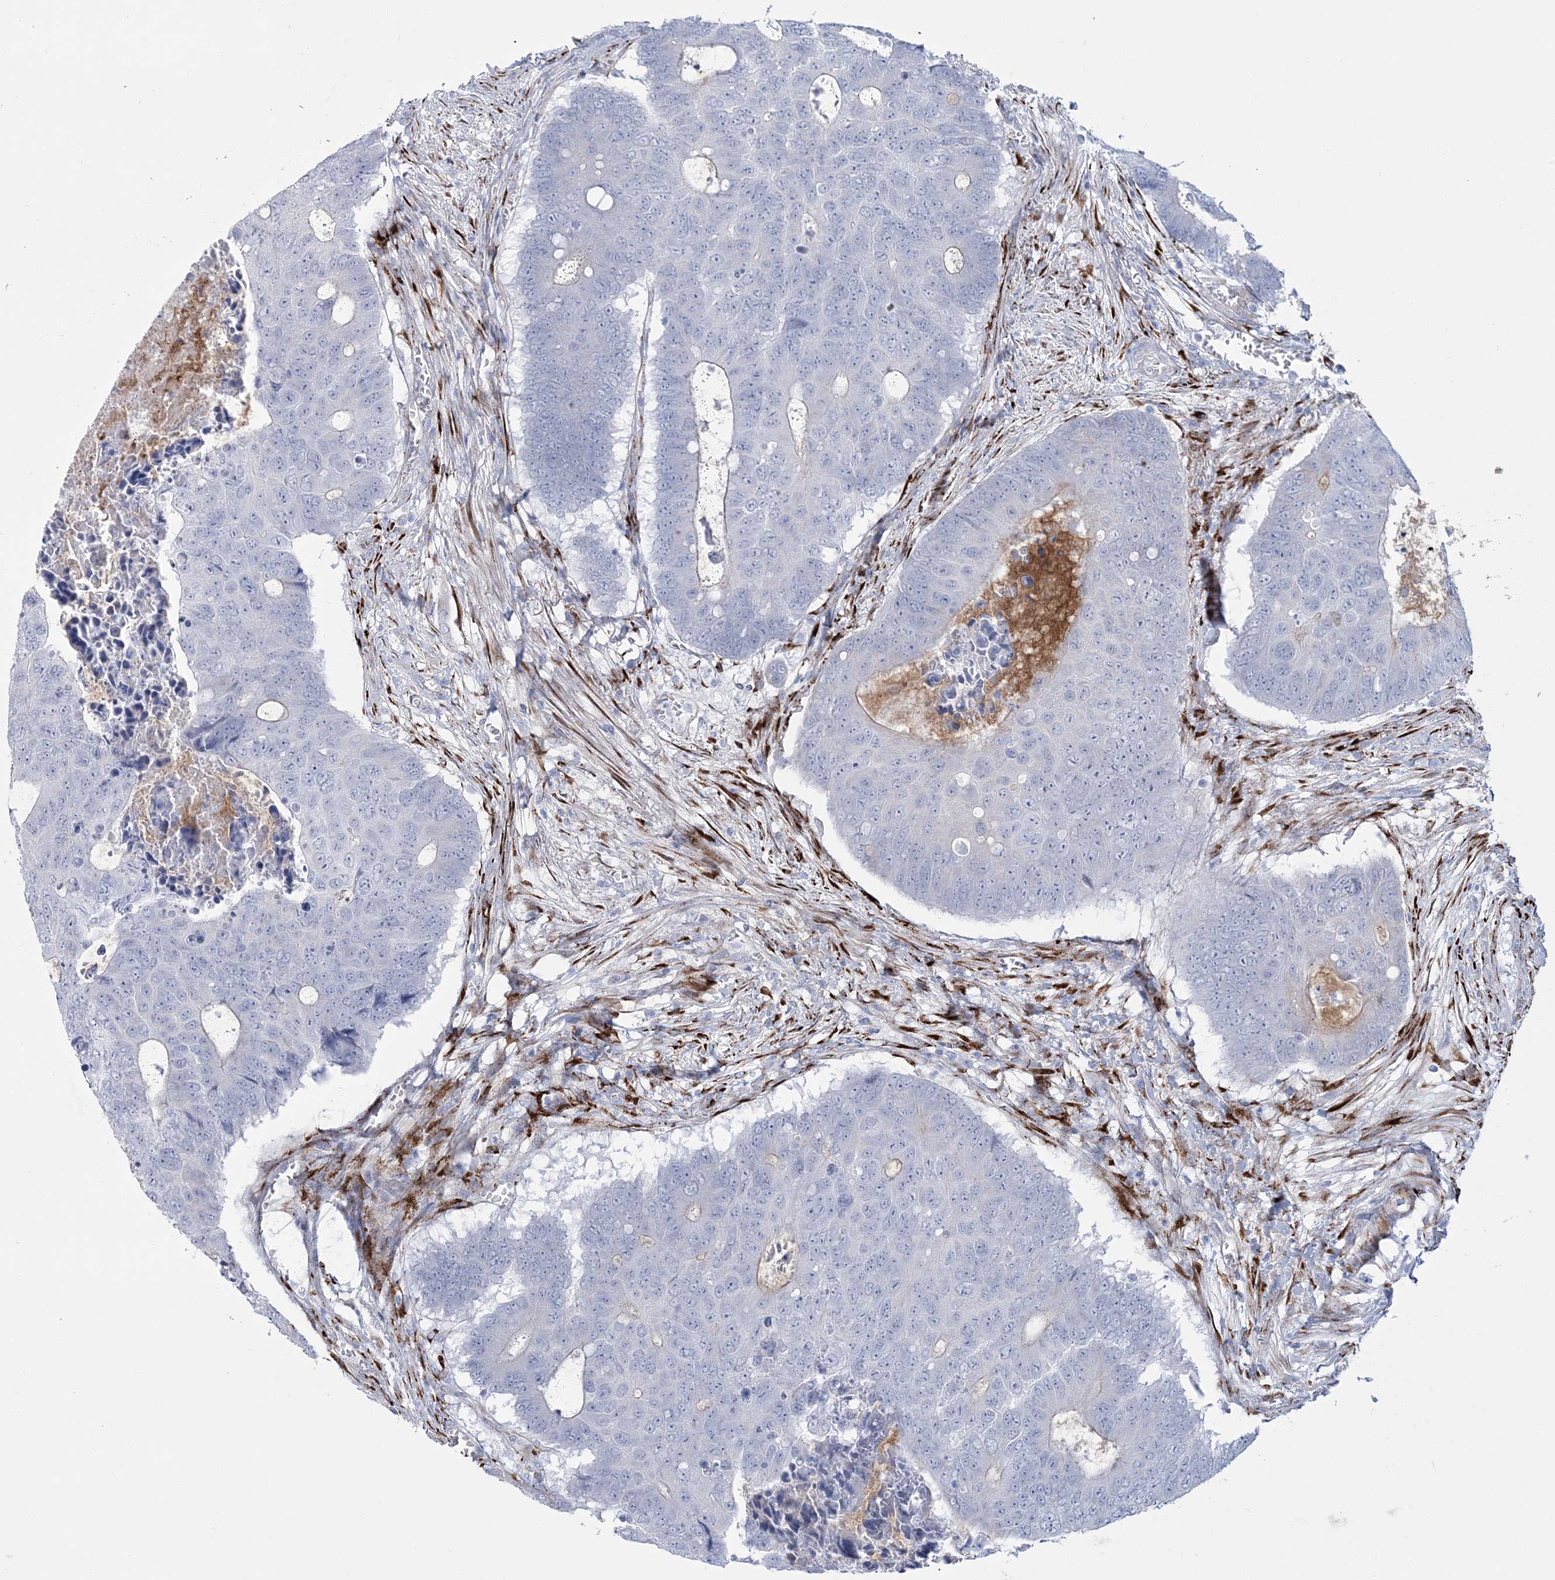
{"staining": {"intensity": "negative", "quantity": "none", "location": "none"}, "tissue": "colorectal cancer", "cell_type": "Tumor cells", "image_type": "cancer", "snomed": [{"axis": "morphology", "description": "Adenocarcinoma, NOS"}, {"axis": "topography", "description": "Colon"}], "caption": "There is no significant staining in tumor cells of colorectal cancer. Brightfield microscopy of immunohistochemistry (IHC) stained with DAB (3,3'-diaminobenzidine) (brown) and hematoxylin (blue), captured at high magnification.", "gene": "RAB11FIP5", "patient": {"sex": "male", "age": 87}}